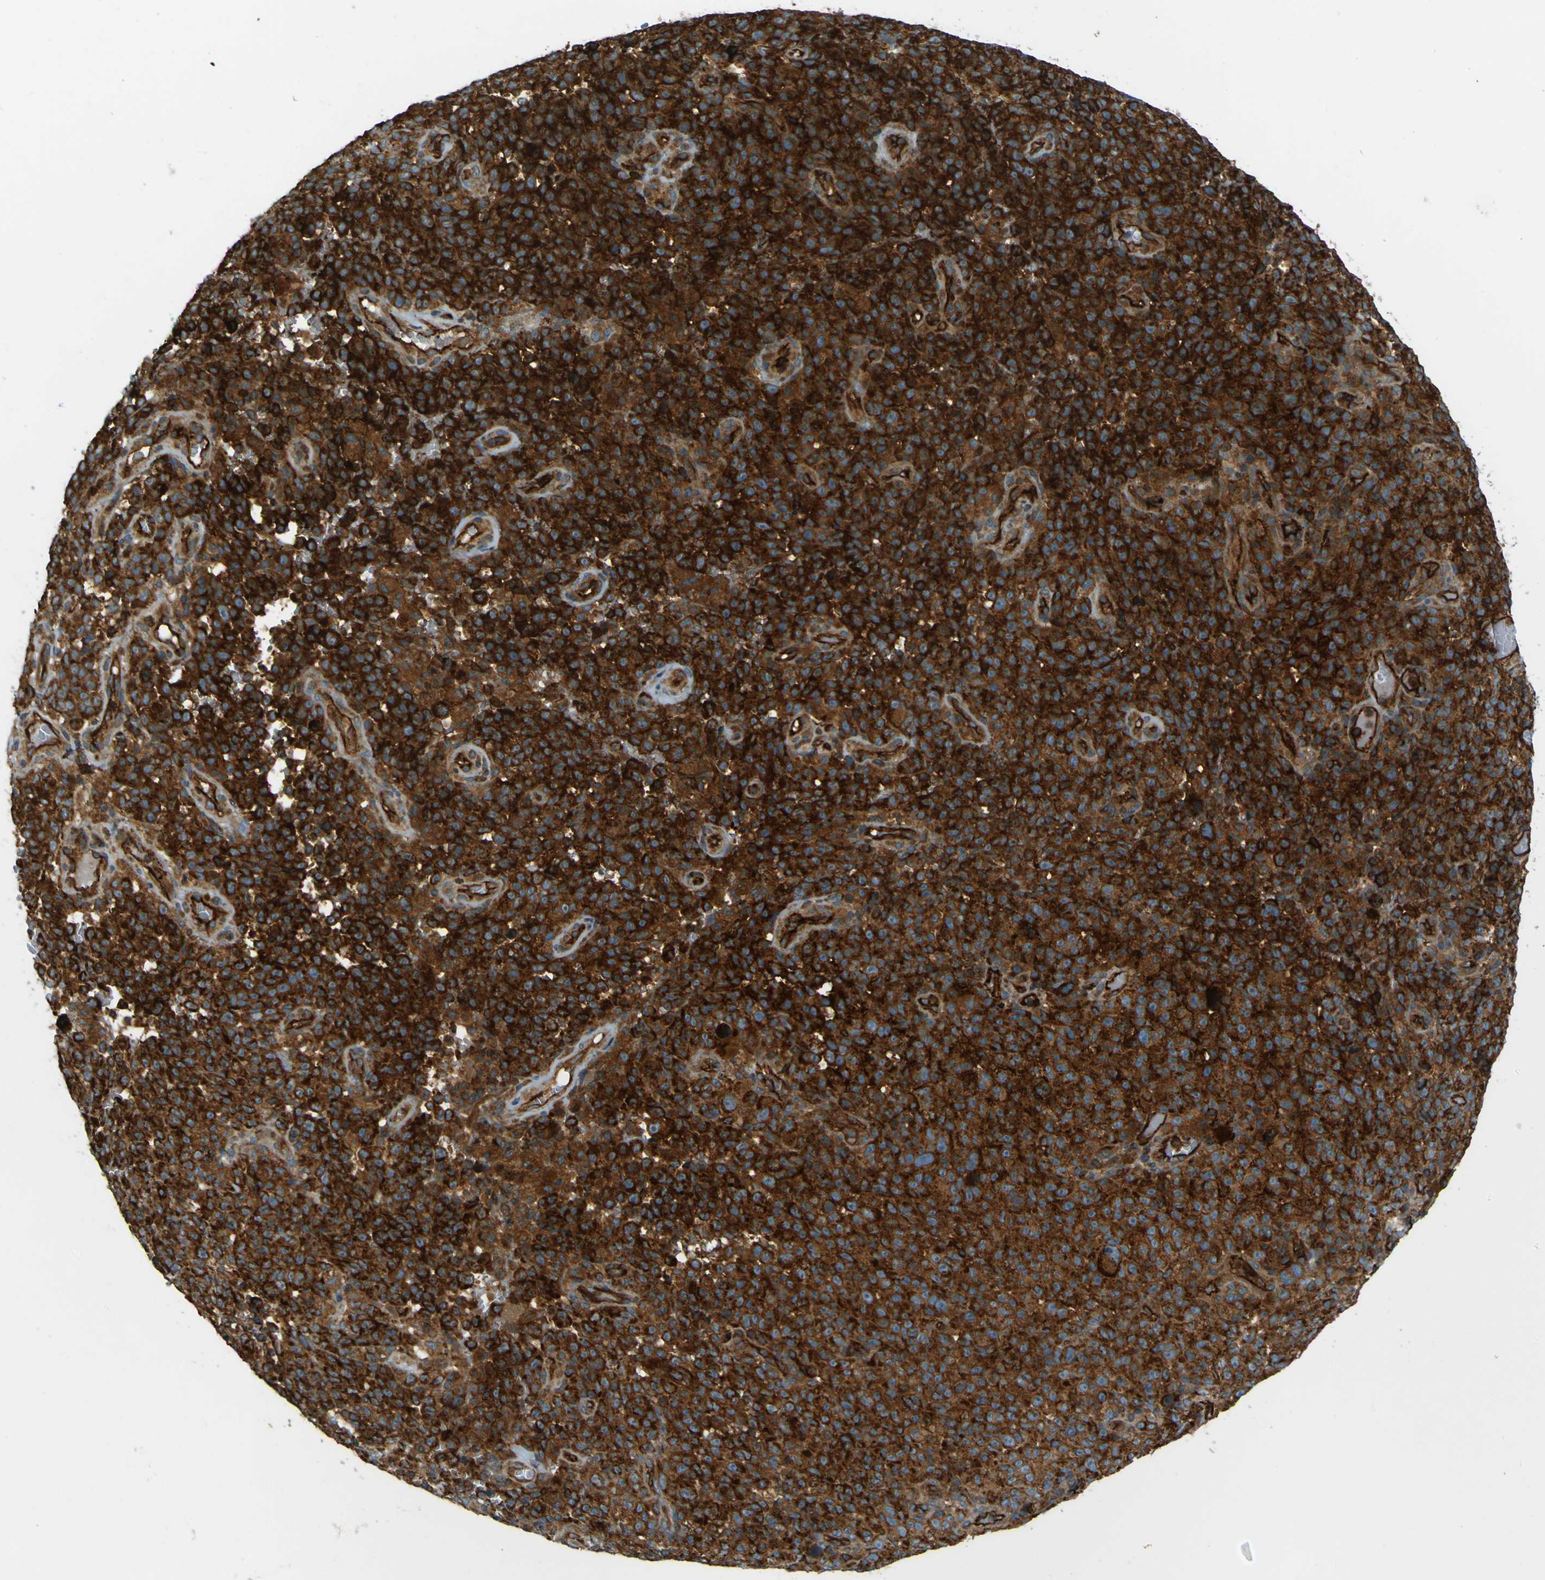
{"staining": {"intensity": "strong", "quantity": ">75%", "location": "cytoplasmic/membranous"}, "tissue": "melanoma", "cell_type": "Tumor cells", "image_type": "cancer", "snomed": [{"axis": "morphology", "description": "Malignant melanoma, NOS"}, {"axis": "topography", "description": "Skin"}], "caption": "Approximately >75% of tumor cells in melanoma reveal strong cytoplasmic/membranous protein staining as visualized by brown immunohistochemical staining.", "gene": "DNAJC5", "patient": {"sex": "female", "age": 82}}